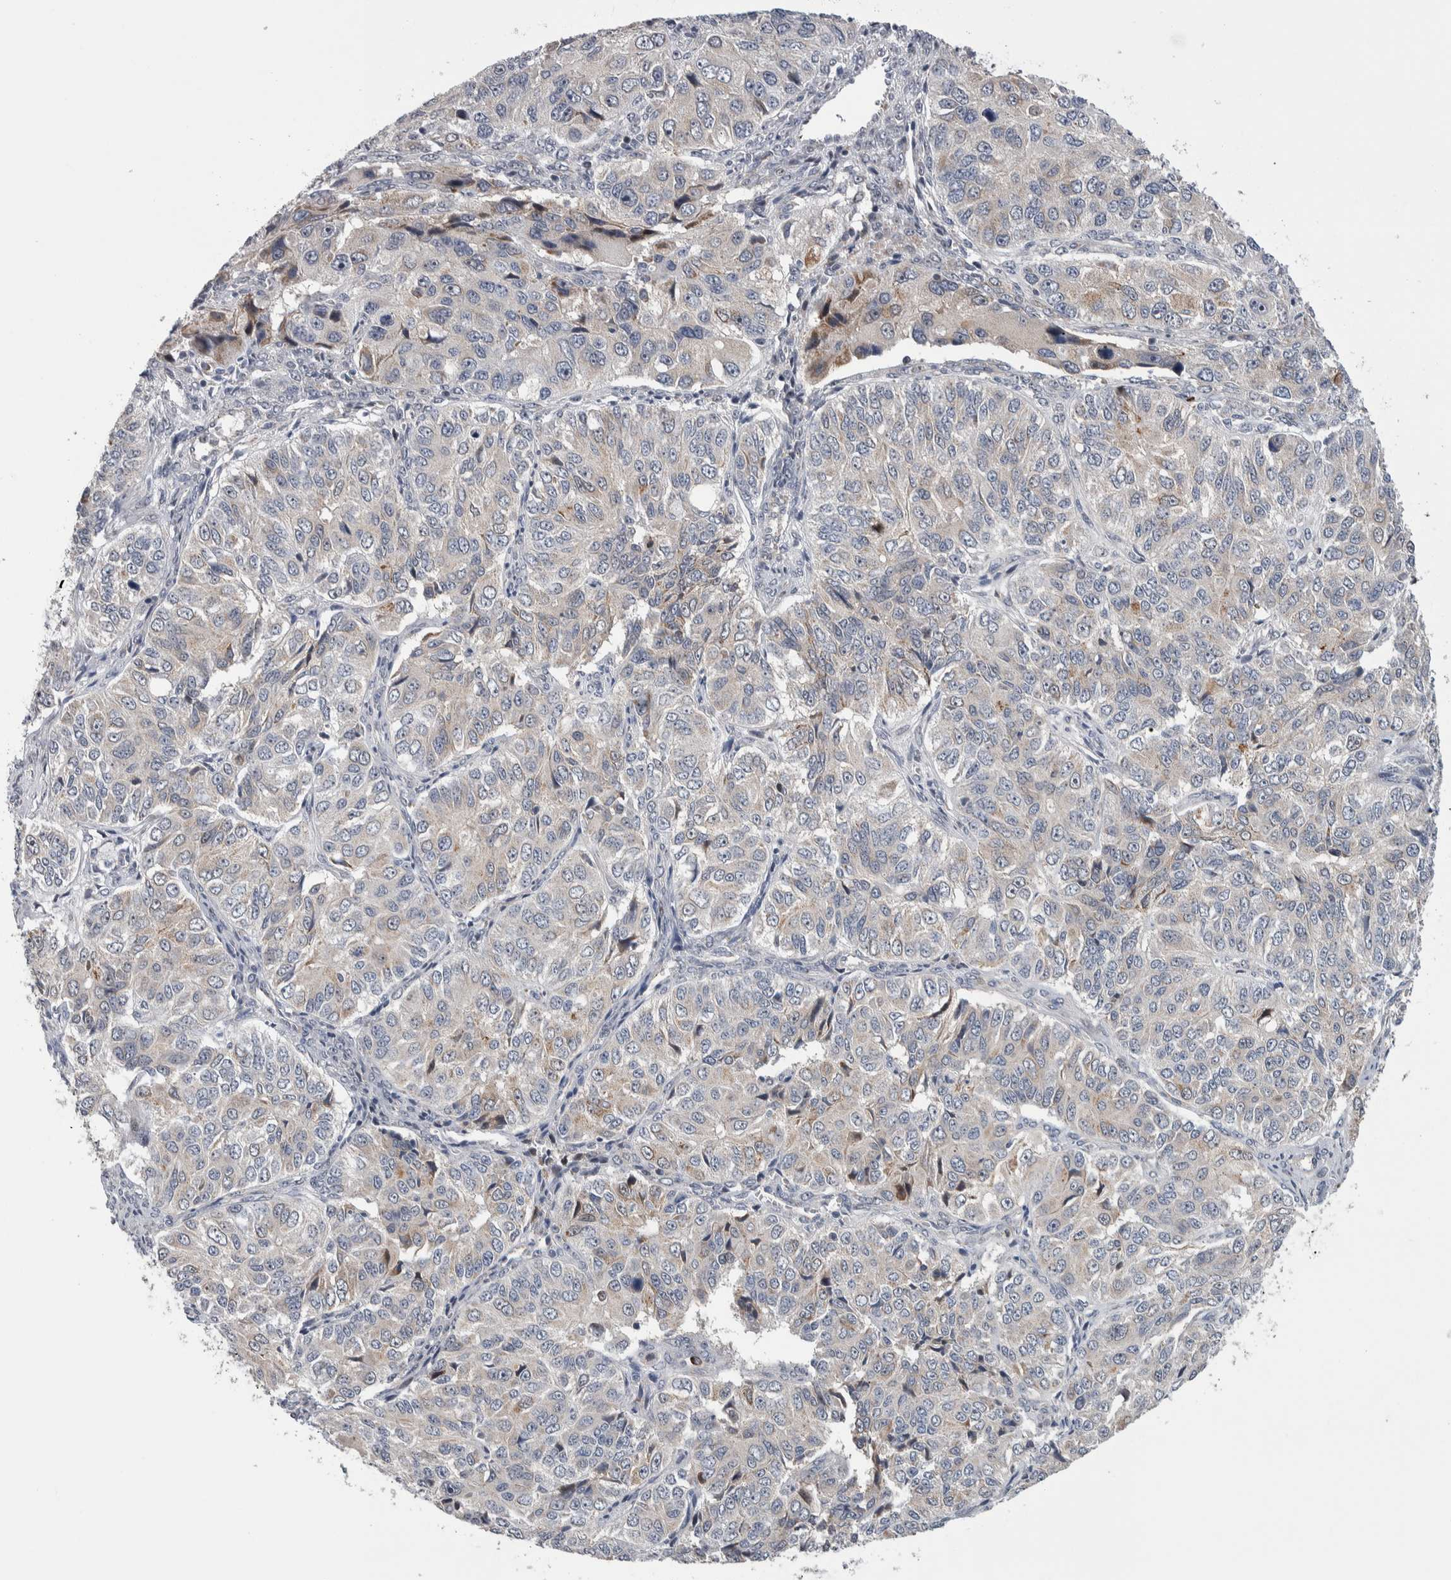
{"staining": {"intensity": "moderate", "quantity": "<25%", "location": "nuclear"}, "tissue": "ovarian cancer", "cell_type": "Tumor cells", "image_type": "cancer", "snomed": [{"axis": "morphology", "description": "Carcinoma, endometroid"}, {"axis": "topography", "description": "Ovary"}], "caption": "Tumor cells reveal moderate nuclear expression in about <25% of cells in endometroid carcinoma (ovarian). Nuclei are stained in blue.", "gene": "PRRG4", "patient": {"sex": "female", "age": 51}}